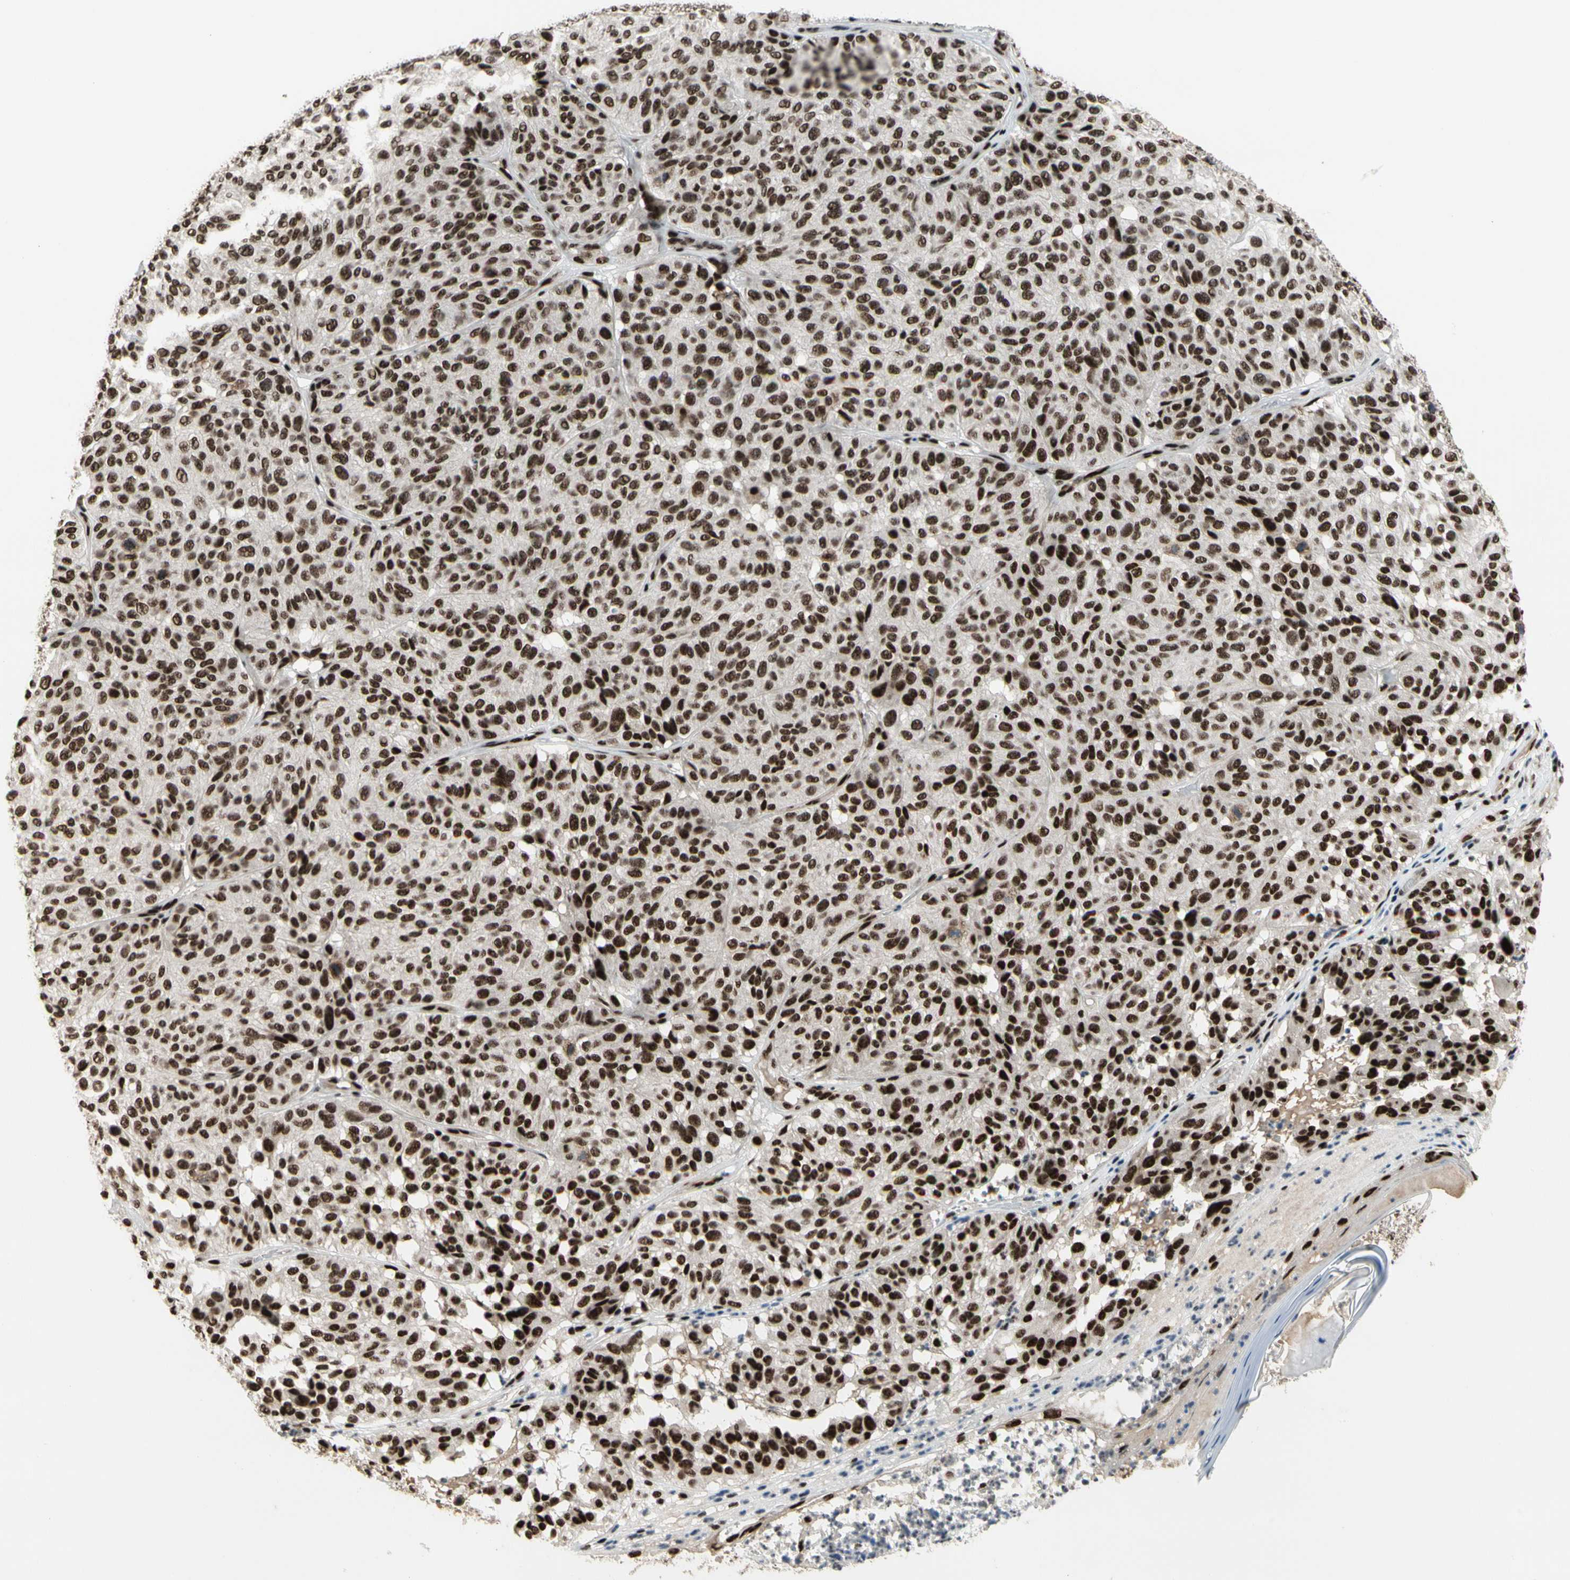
{"staining": {"intensity": "strong", "quantity": ">75%", "location": "nuclear"}, "tissue": "melanoma", "cell_type": "Tumor cells", "image_type": "cancer", "snomed": [{"axis": "morphology", "description": "Malignant melanoma, NOS"}, {"axis": "topography", "description": "Skin"}], "caption": "About >75% of tumor cells in human melanoma reveal strong nuclear protein expression as visualized by brown immunohistochemical staining.", "gene": "SRSF11", "patient": {"sex": "female", "age": 46}}